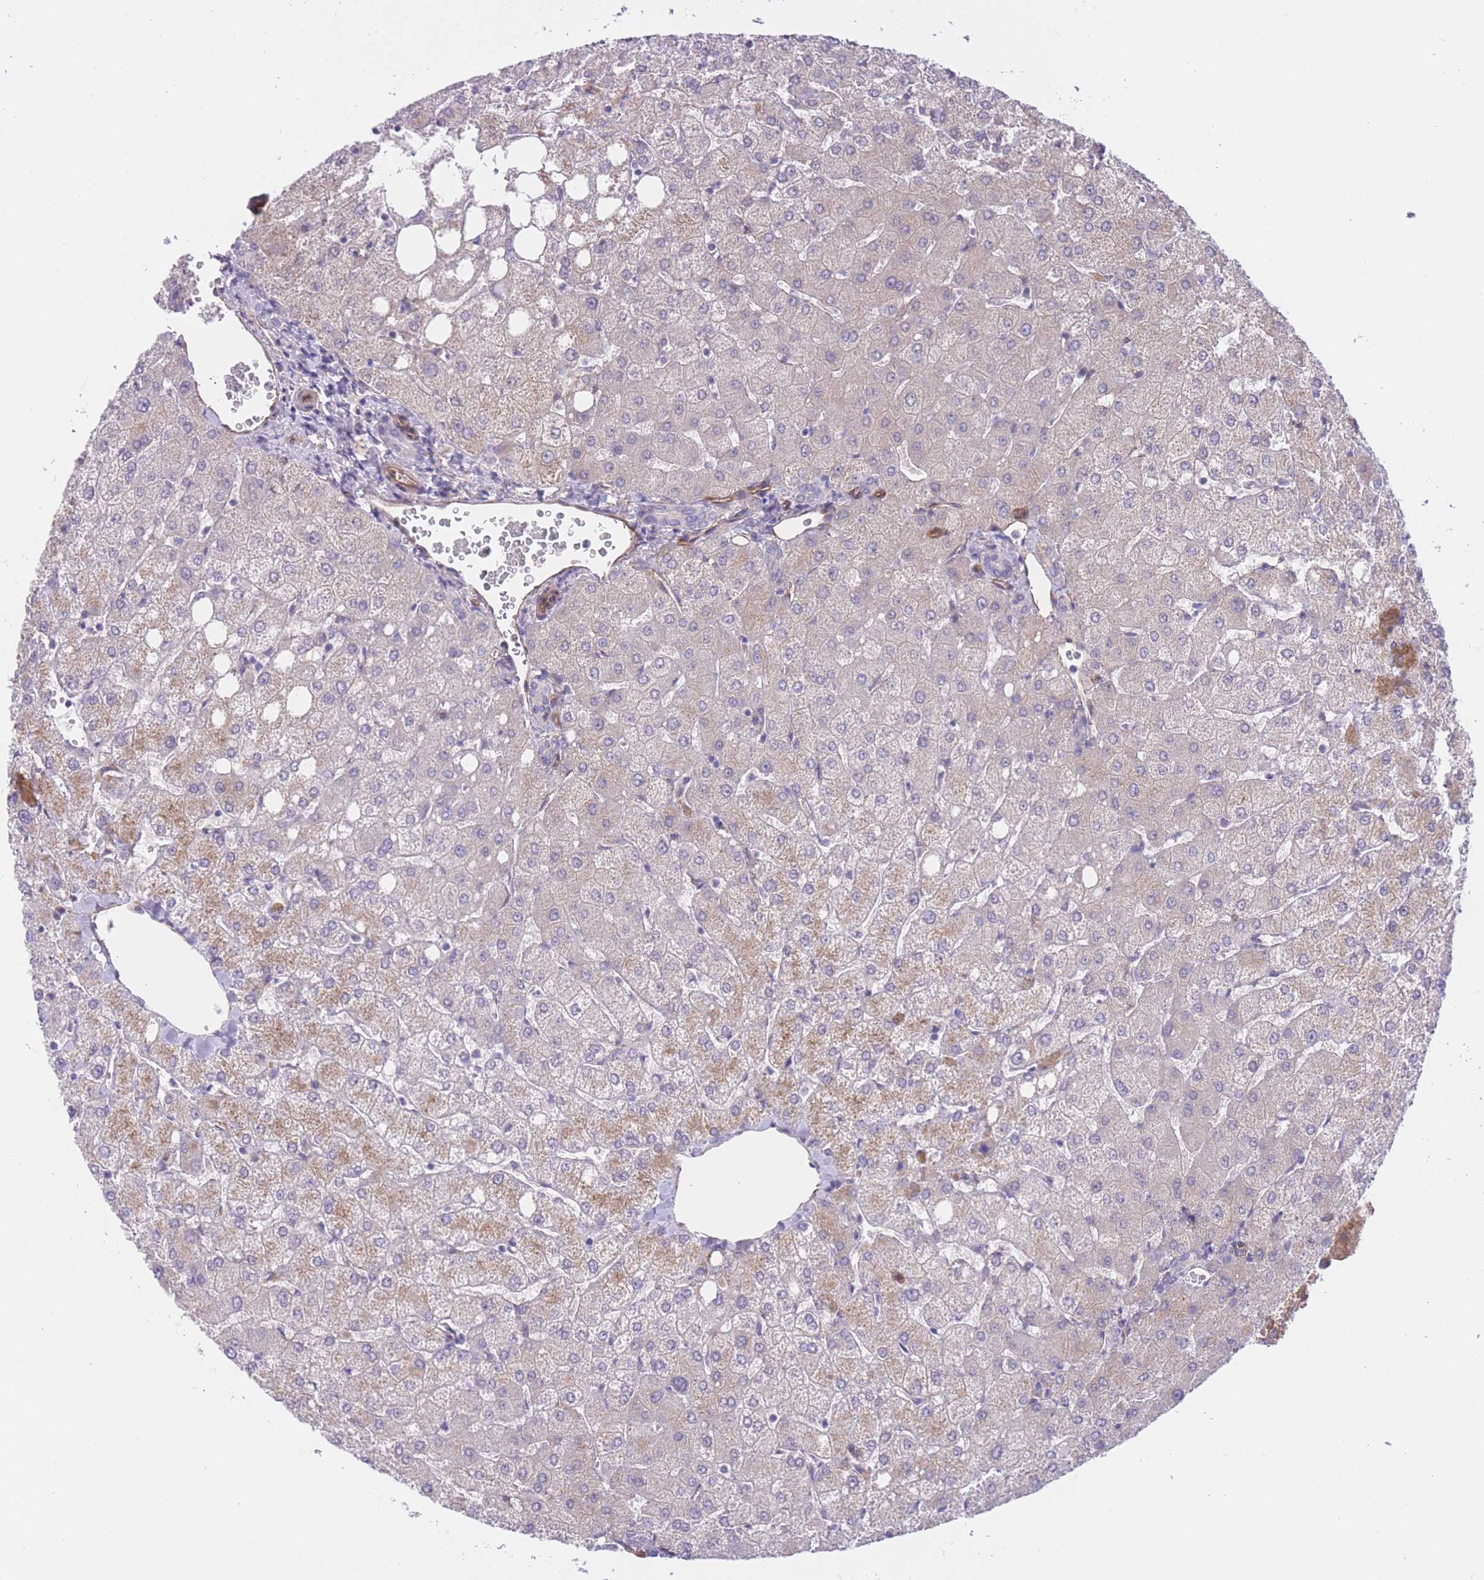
{"staining": {"intensity": "negative", "quantity": "none", "location": "none"}, "tissue": "liver", "cell_type": "Cholangiocytes", "image_type": "normal", "snomed": [{"axis": "morphology", "description": "Normal tissue, NOS"}, {"axis": "topography", "description": "Liver"}], "caption": "An immunohistochemistry micrograph of normal liver is shown. There is no staining in cholangiocytes of liver.", "gene": "QTRT1", "patient": {"sex": "female", "age": 54}}